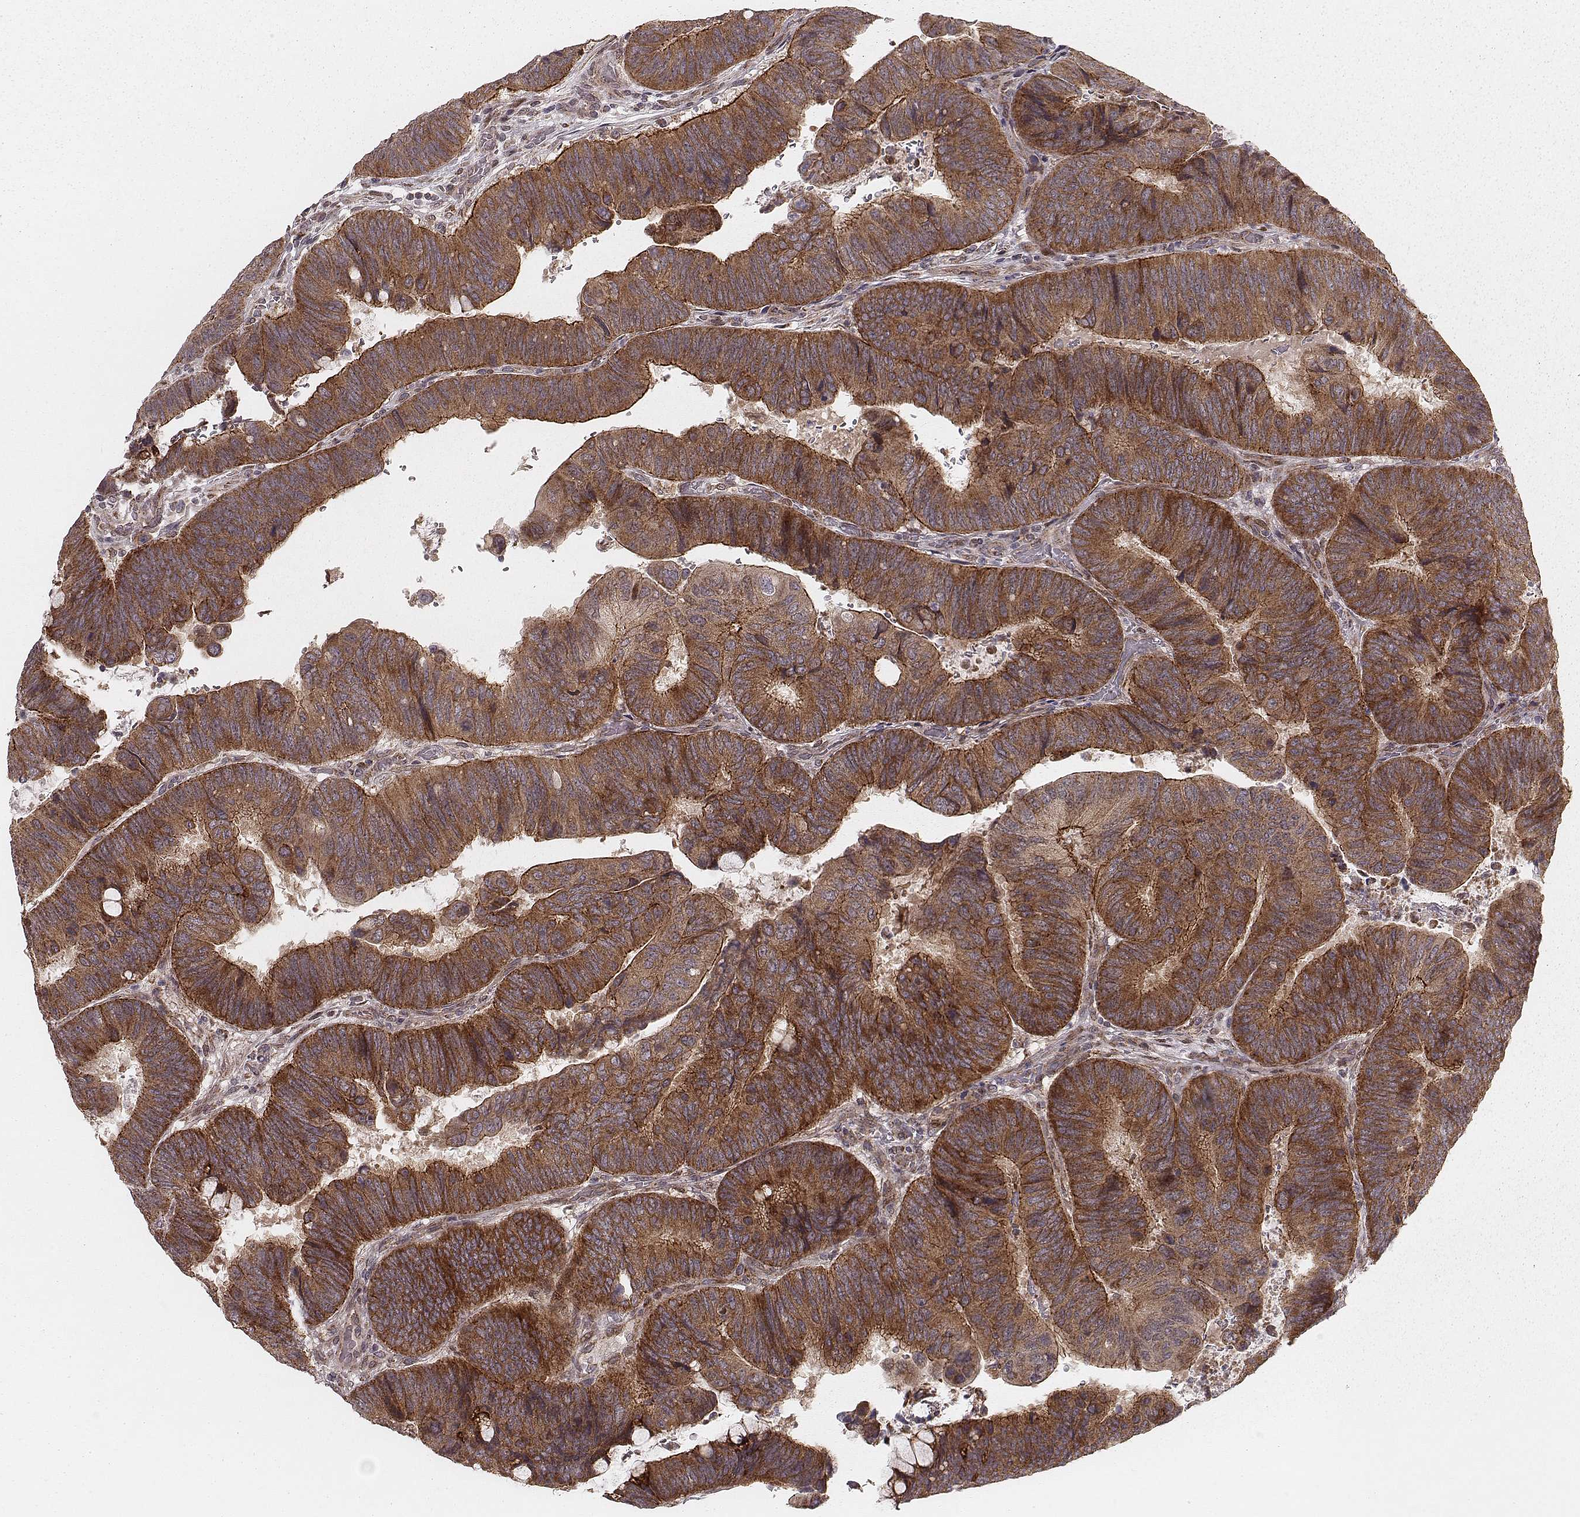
{"staining": {"intensity": "moderate", "quantity": ">75%", "location": "cytoplasmic/membranous"}, "tissue": "colorectal cancer", "cell_type": "Tumor cells", "image_type": "cancer", "snomed": [{"axis": "morphology", "description": "Normal tissue, NOS"}, {"axis": "morphology", "description": "Adenocarcinoma, NOS"}, {"axis": "topography", "description": "Rectum"}], "caption": "Colorectal cancer (adenocarcinoma) stained for a protein demonstrates moderate cytoplasmic/membranous positivity in tumor cells. (DAB (3,3'-diaminobenzidine) IHC with brightfield microscopy, high magnification).", "gene": "NDUFA7", "patient": {"sex": "male", "age": 92}}